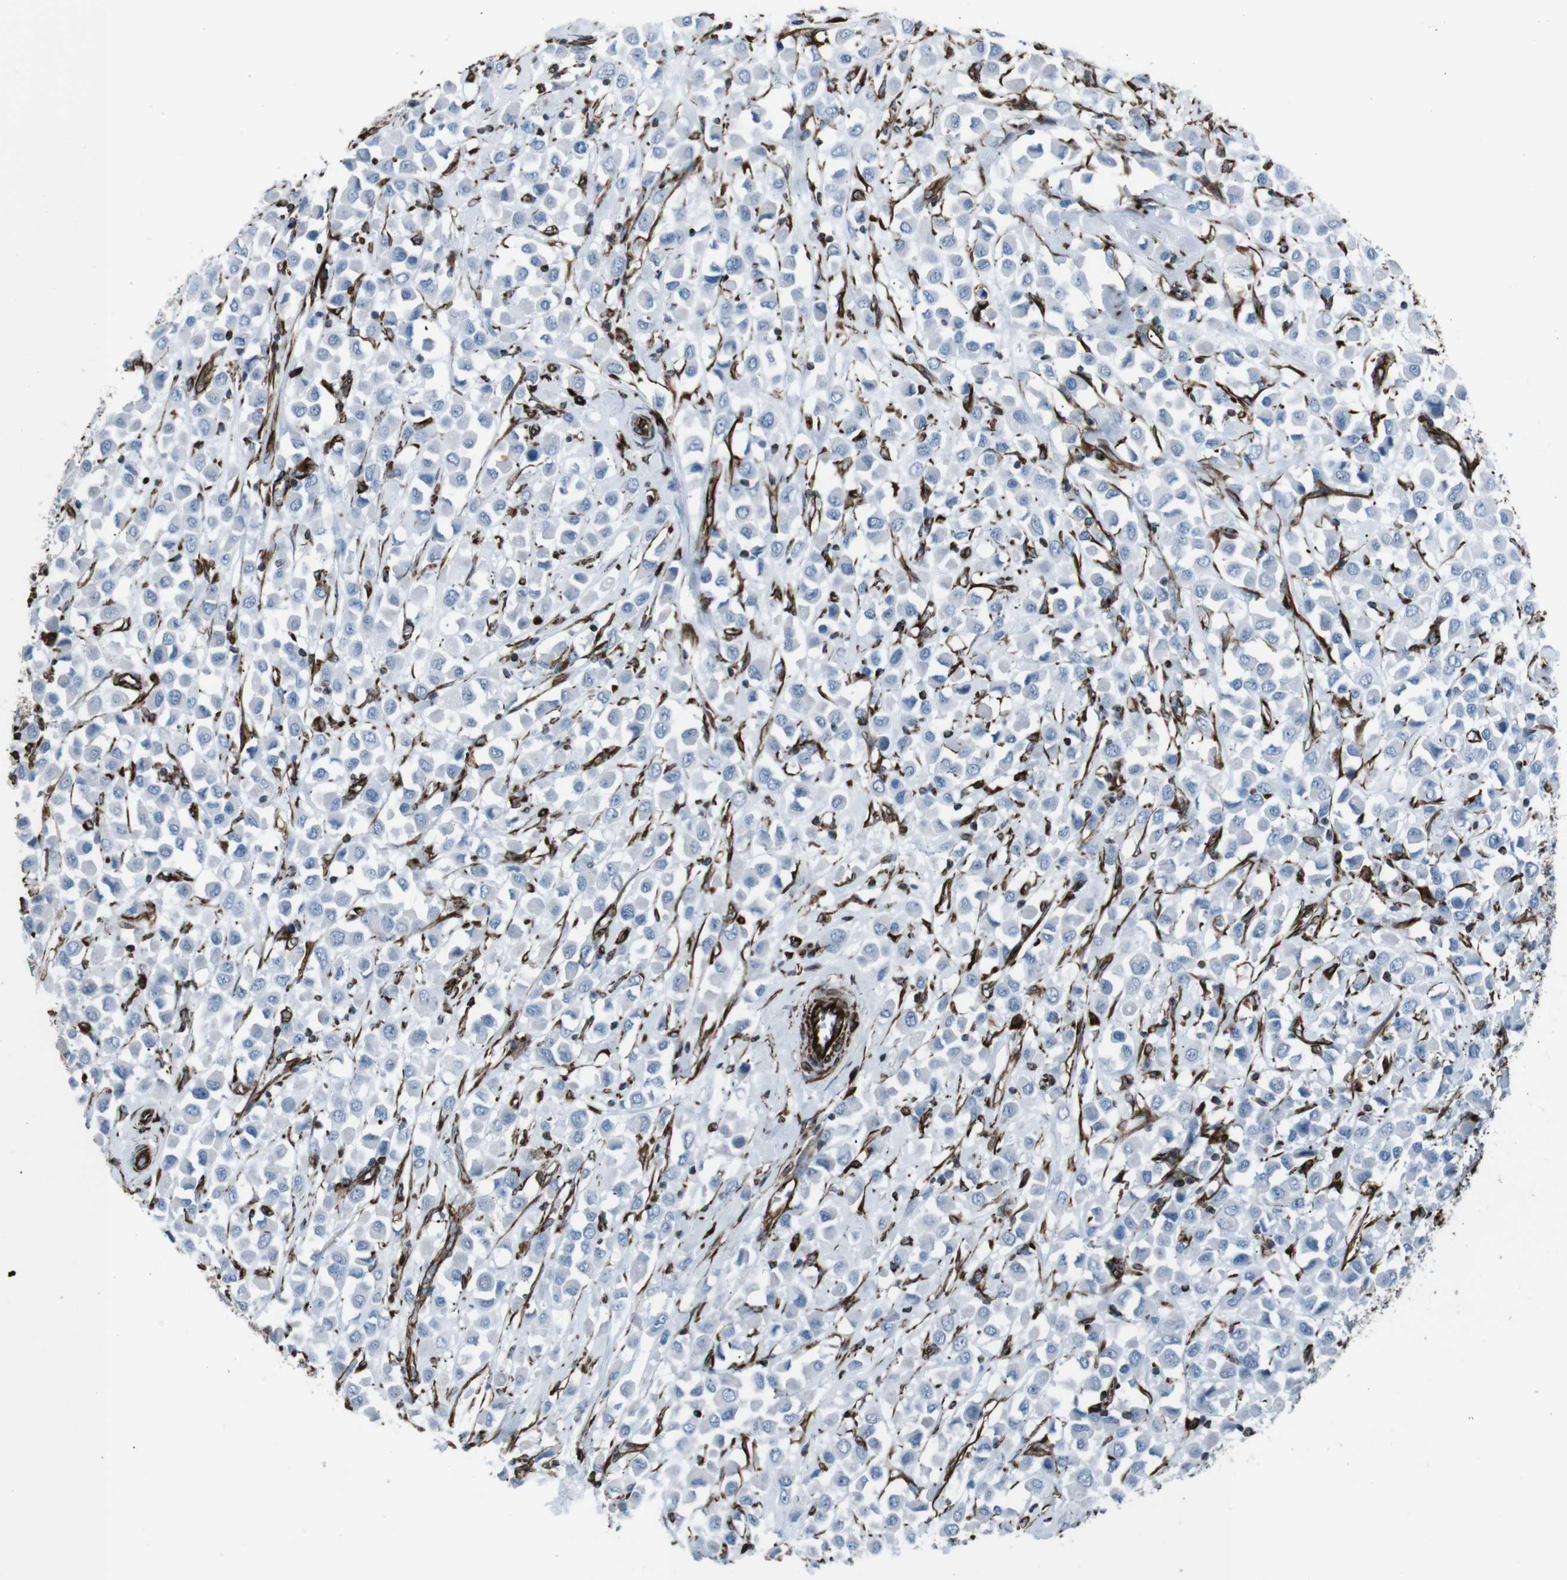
{"staining": {"intensity": "negative", "quantity": "none", "location": "none"}, "tissue": "breast cancer", "cell_type": "Tumor cells", "image_type": "cancer", "snomed": [{"axis": "morphology", "description": "Duct carcinoma"}, {"axis": "topography", "description": "Breast"}], "caption": "Immunohistochemistry image of neoplastic tissue: human breast cancer (infiltrating ductal carcinoma) stained with DAB (3,3'-diaminobenzidine) demonstrates no significant protein positivity in tumor cells. (Stains: DAB (3,3'-diaminobenzidine) immunohistochemistry with hematoxylin counter stain, Microscopy: brightfield microscopy at high magnification).", "gene": "ZDHHC6", "patient": {"sex": "female", "age": 61}}